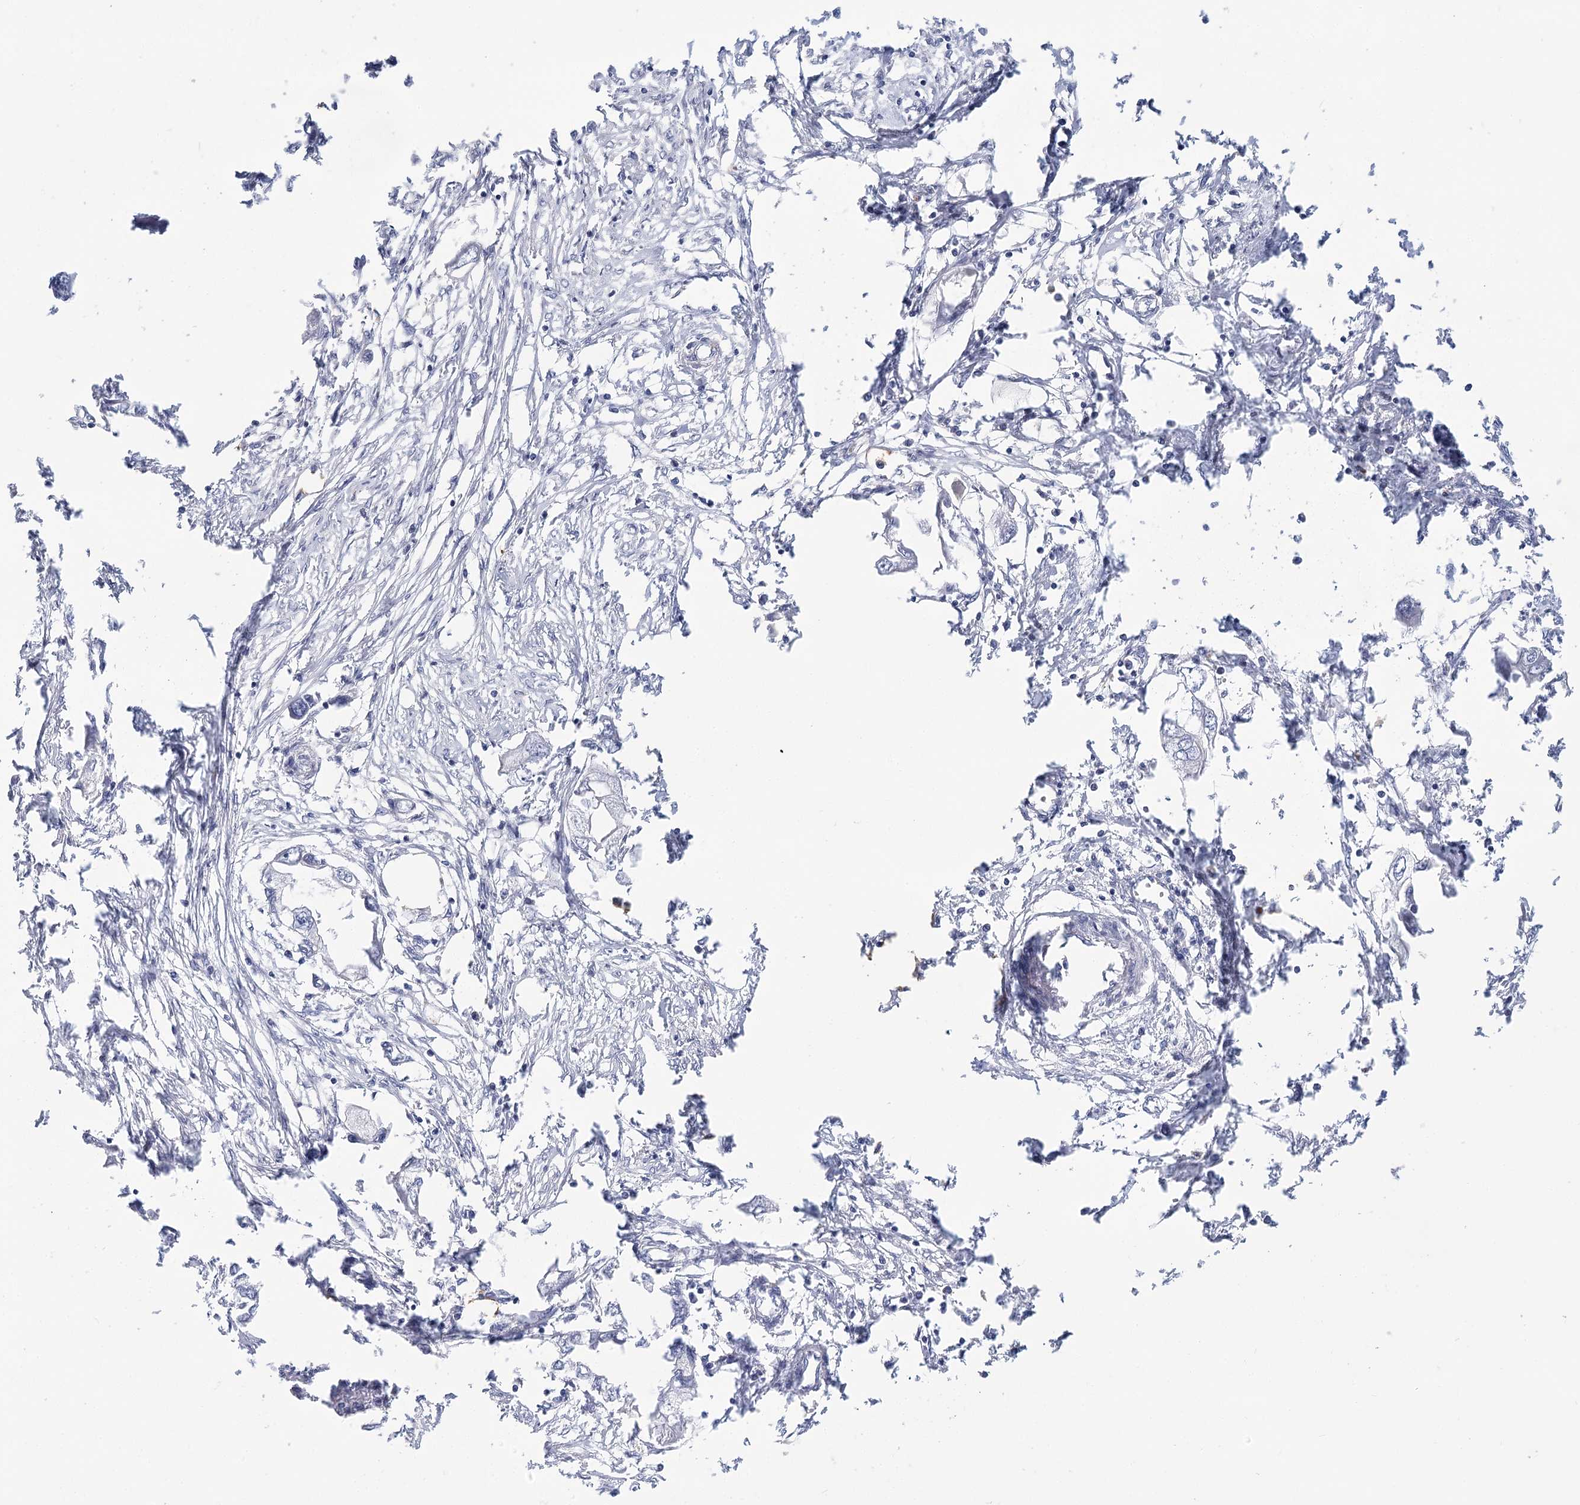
{"staining": {"intensity": "negative", "quantity": "none", "location": "none"}, "tissue": "endometrial cancer", "cell_type": "Tumor cells", "image_type": "cancer", "snomed": [{"axis": "morphology", "description": "Adenocarcinoma, NOS"}, {"axis": "morphology", "description": "Adenocarcinoma, metastatic, NOS"}, {"axis": "topography", "description": "Adipose tissue"}, {"axis": "topography", "description": "Endometrium"}], "caption": "Immunohistochemistry (IHC) photomicrograph of neoplastic tissue: human endometrial cancer stained with DAB (3,3'-diaminobenzidine) displays no significant protein positivity in tumor cells. (DAB (3,3'-diaminobenzidine) immunohistochemistry (IHC) visualized using brightfield microscopy, high magnification).", "gene": "ARHGAP44", "patient": {"sex": "female", "age": 67}}